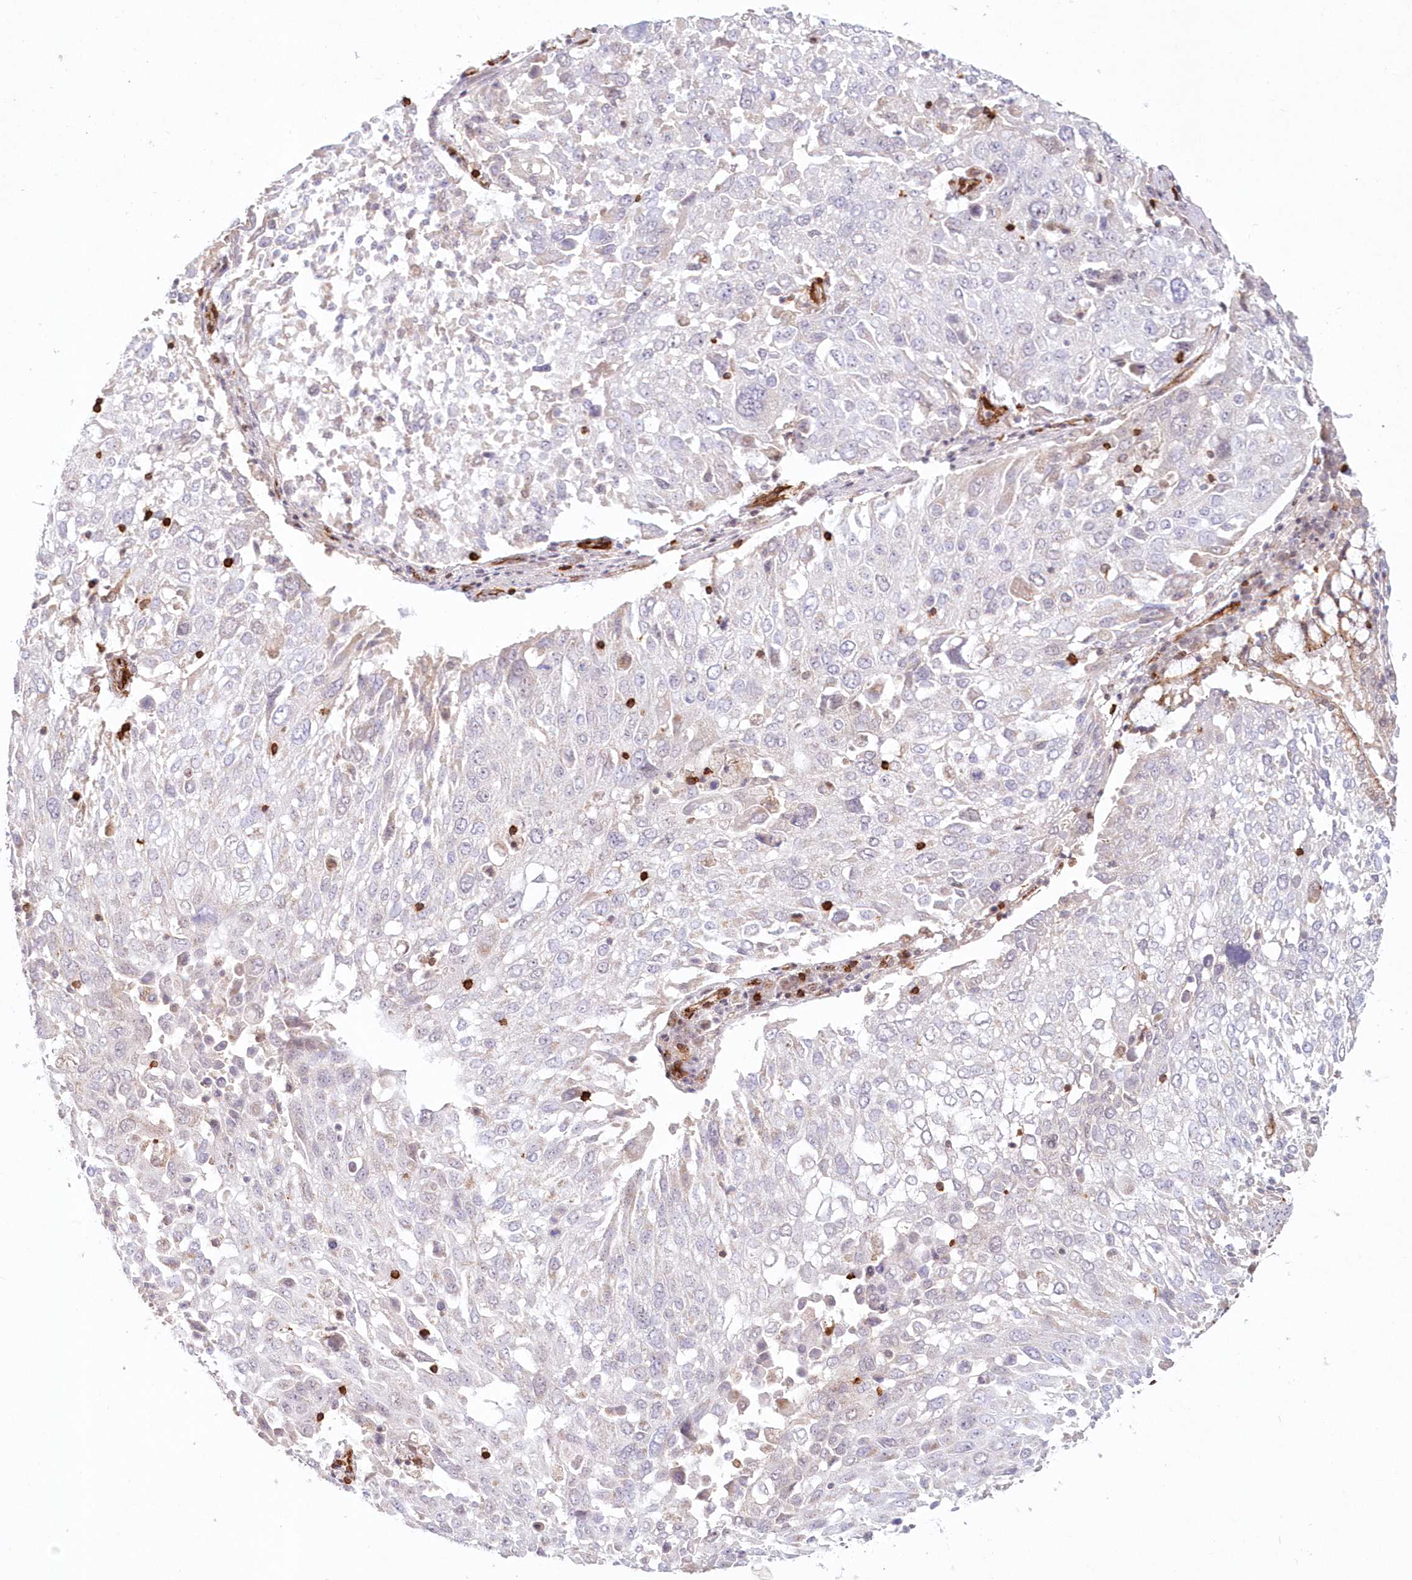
{"staining": {"intensity": "negative", "quantity": "none", "location": "none"}, "tissue": "lung cancer", "cell_type": "Tumor cells", "image_type": "cancer", "snomed": [{"axis": "morphology", "description": "Squamous cell carcinoma, NOS"}, {"axis": "topography", "description": "Lung"}], "caption": "This is an IHC photomicrograph of human lung cancer (squamous cell carcinoma). There is no staining in tumor cells.", "gene": "AFAP1L2", "patient": {"sex": "male", "age": 65}}